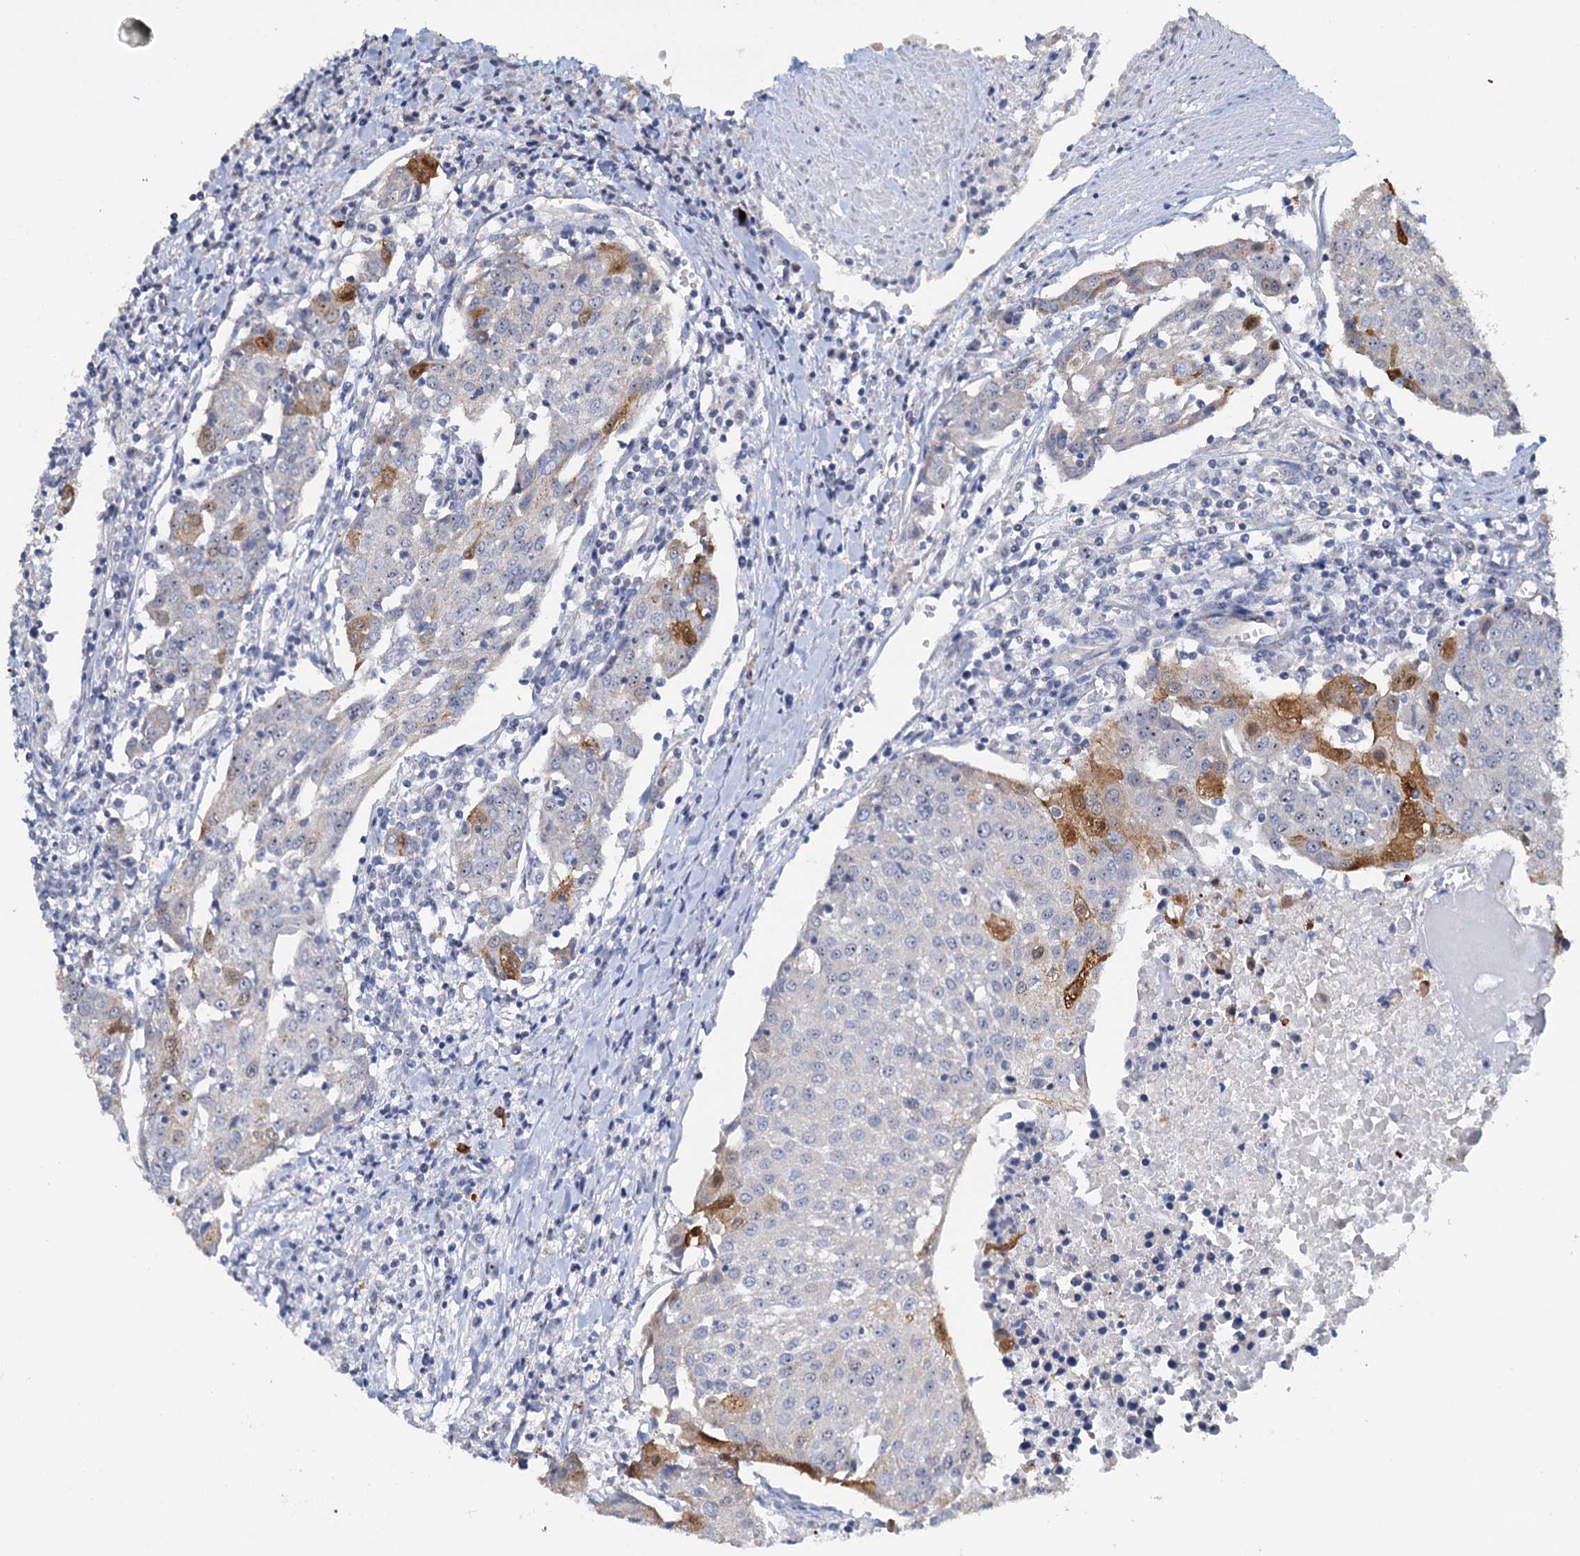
{"staining": {"intensity": "moderate", "quantity": "<25%", "location": "cytoplasmic/membranous,nuclear"}, "tissue": "urothelial cancer", "cell_type": "Tumor cells", "image_type": "cancer", "snomed": [{"axis": "morphology", "description": "Urothelial carcinoma, High grade"}, {"axis": "topography", "description": "Urinary bladder"}], "caption": "High-power microscopy captured an immunohistochemistry (IHC) image of urothelial cancer, revealing moderate cytoplasmic/membranous and nuclear staining in about <25% of tumor cells.", "gene": "C2CD3", "patient": {"sex": "female", "age": 85}}